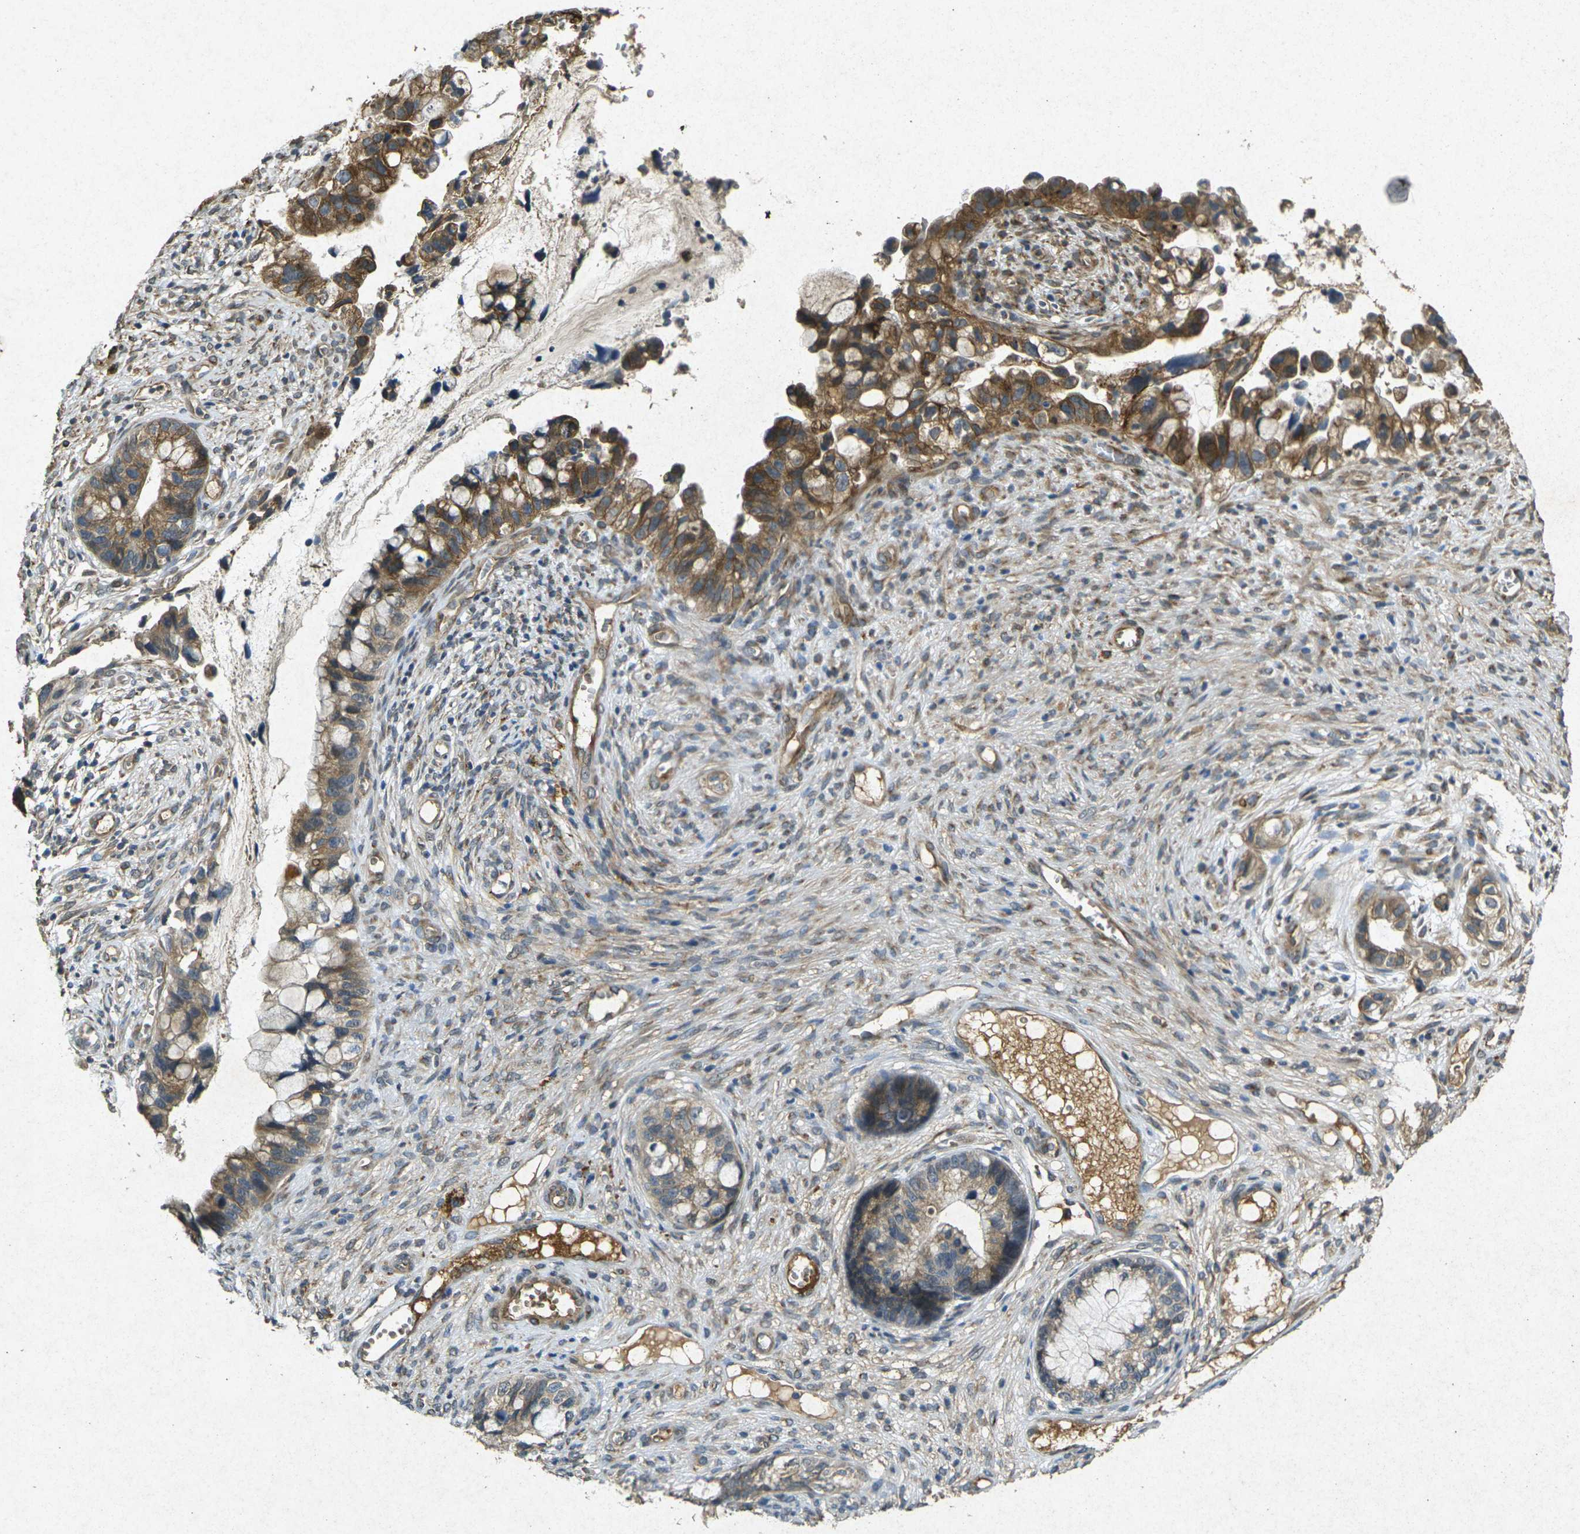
{"staining": {"intensity": "strong", "quantity": "<25%", "location": "cytoplasmic/membranous"}, "tissue": "cervical cancer", "cell_type": "Tumor cells", "image_type": "cancer", "snomed": [{"axis": "morphology", "description": "Adenocarcinoma, NOS"}, {"axis": "topography", "description": "Cervix"}], "caption": "This micrograph demonstrates cervical cancer (adenocarcinoma) stained with immunohistochemistry to label a protein in brown. The cytoplasmic/membranous of tumor cells show strong positivity for the protein. Nuclei are counter-stained blue.", "gene": "RGMA", "patient": {"sex": "female", "age": 44}}